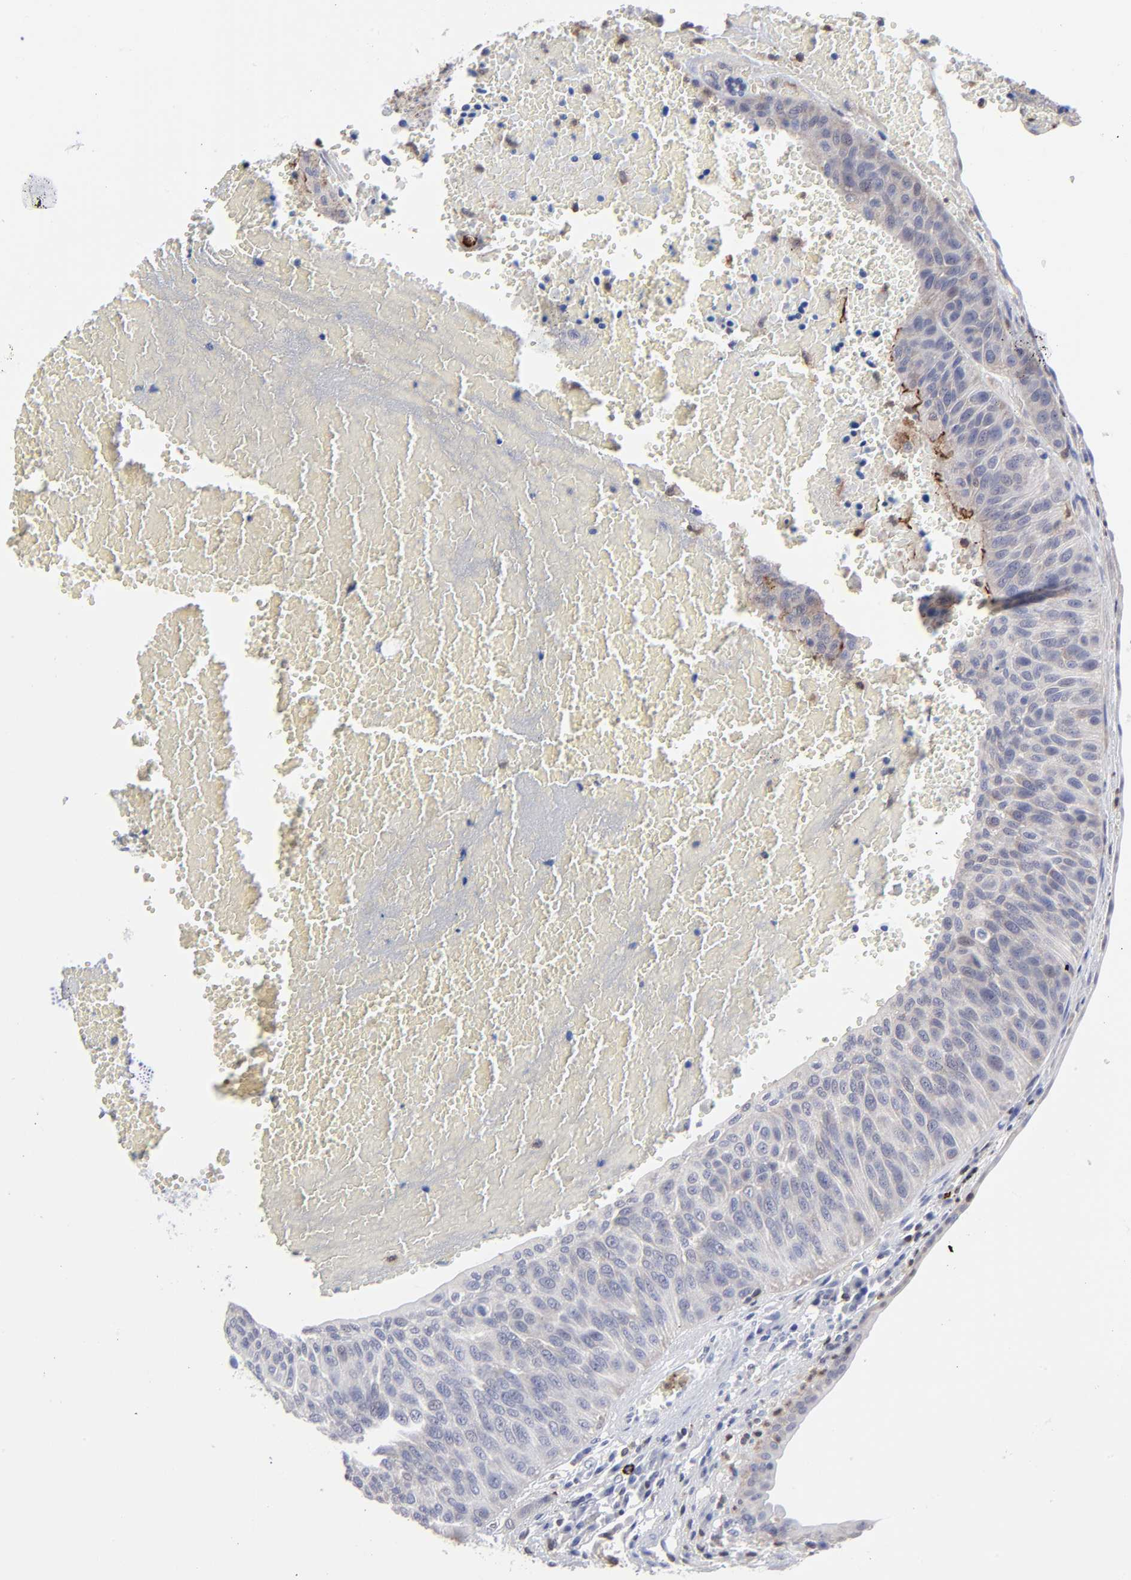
{"staining": {"intensity": "negative", "quantity": "none", "location": "none"}, "tissue": "urothelial cancer", "cell_type": "Tumor cells", "image_type": "cancer", "snomed": [{"axis": "morphology", "description": "Urothelial carcinoma, High grade"}, {"axis": "topography", "description": "Urinary bladder"}], "caption": "The micrograph reveals no staining of tumor cells in high-grade urothelial carcinoma.", "gene": "TBXT", "patient": {"sex": "male", "age": 66}}